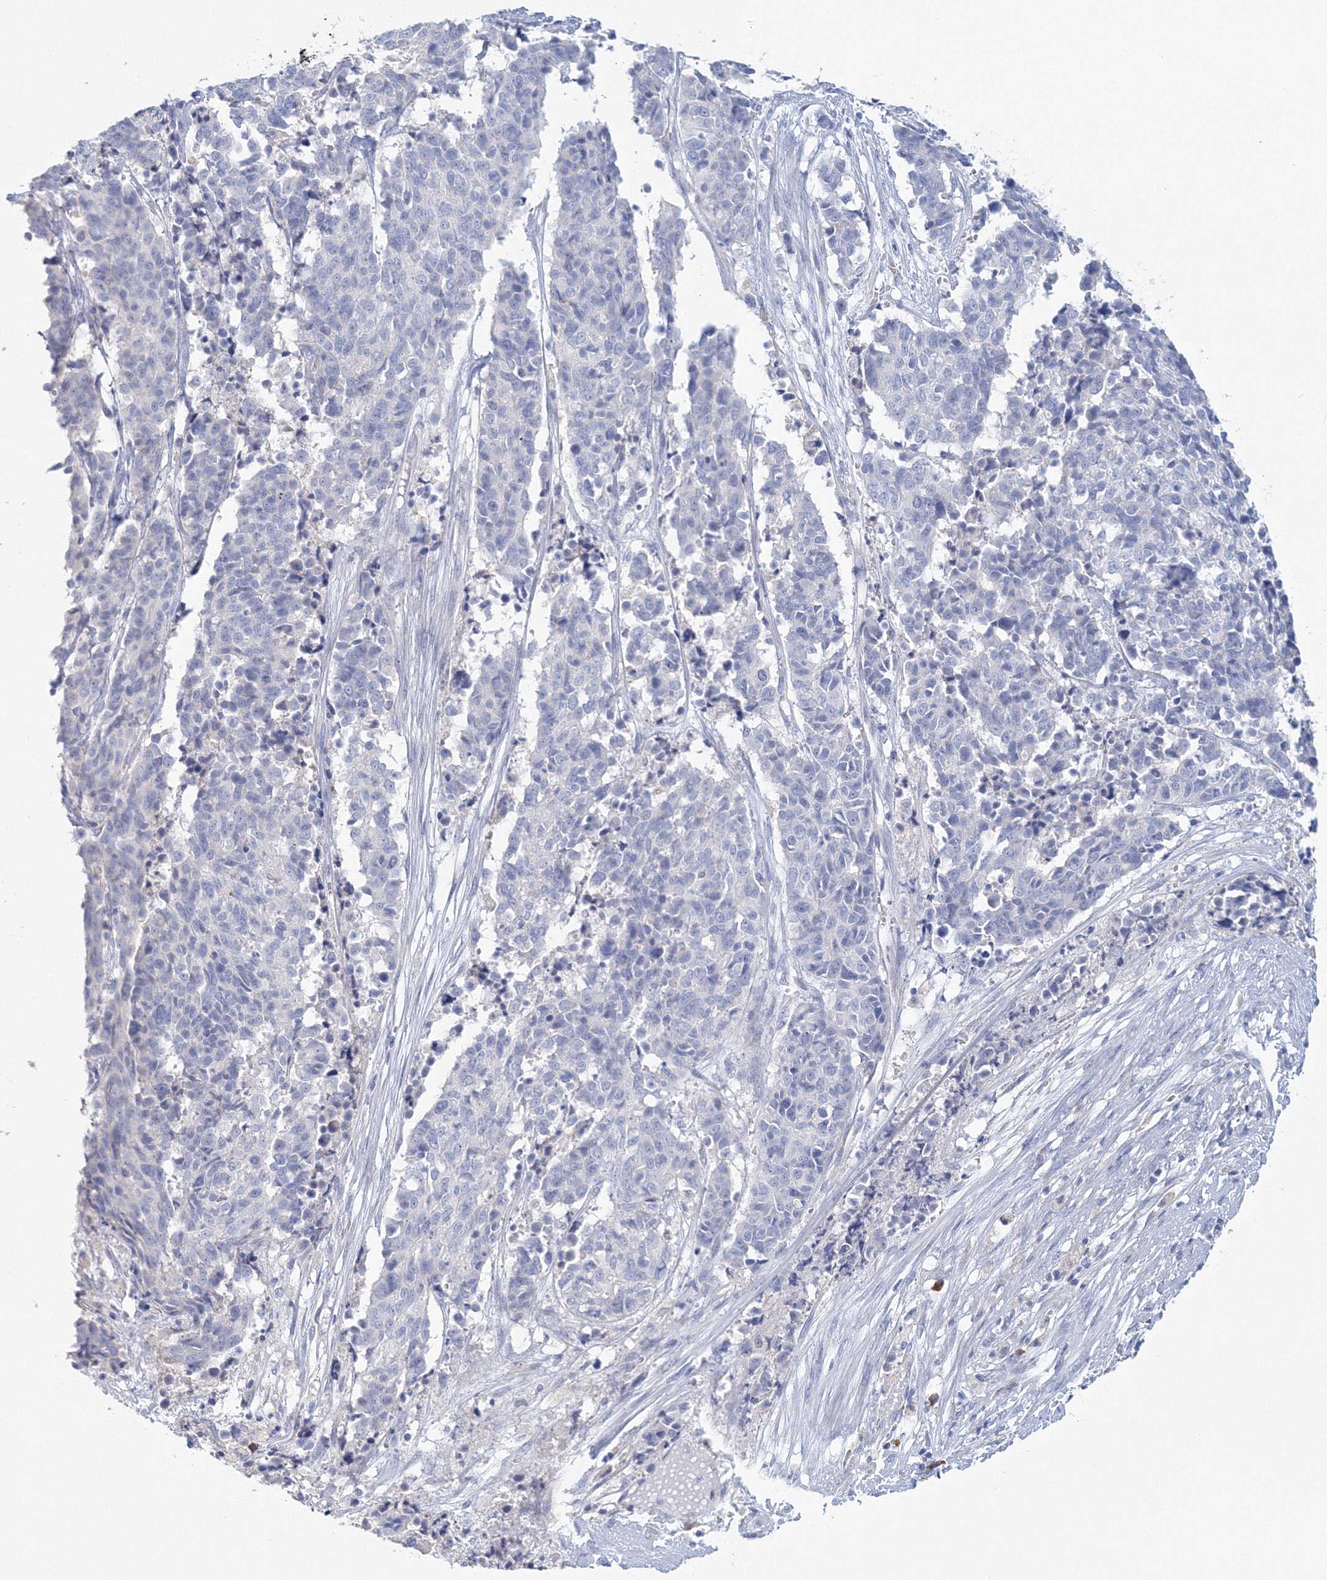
{"staining": {"intensity": "negative", "quantity": "none", "location": "none"}, "tissue": "cervical cancer", "cell_type": "Tumor cells", "image_type": "cancer", "snomed": [{"axis": "morphology", "description": "Normal tissue, NOS"}, {"axis": "morphology", "description": "Squamous cell carcinoma, NOS"}, {"axis": "topography", "description": "Cervix"}], "caption": "This is a micrograph of immunohistochemistry (IHC) staining of cervical cancer, which shows no staining in tumor cells.", "gene": "VSIG1", "patient": {"sex": "female", "age": 35}}